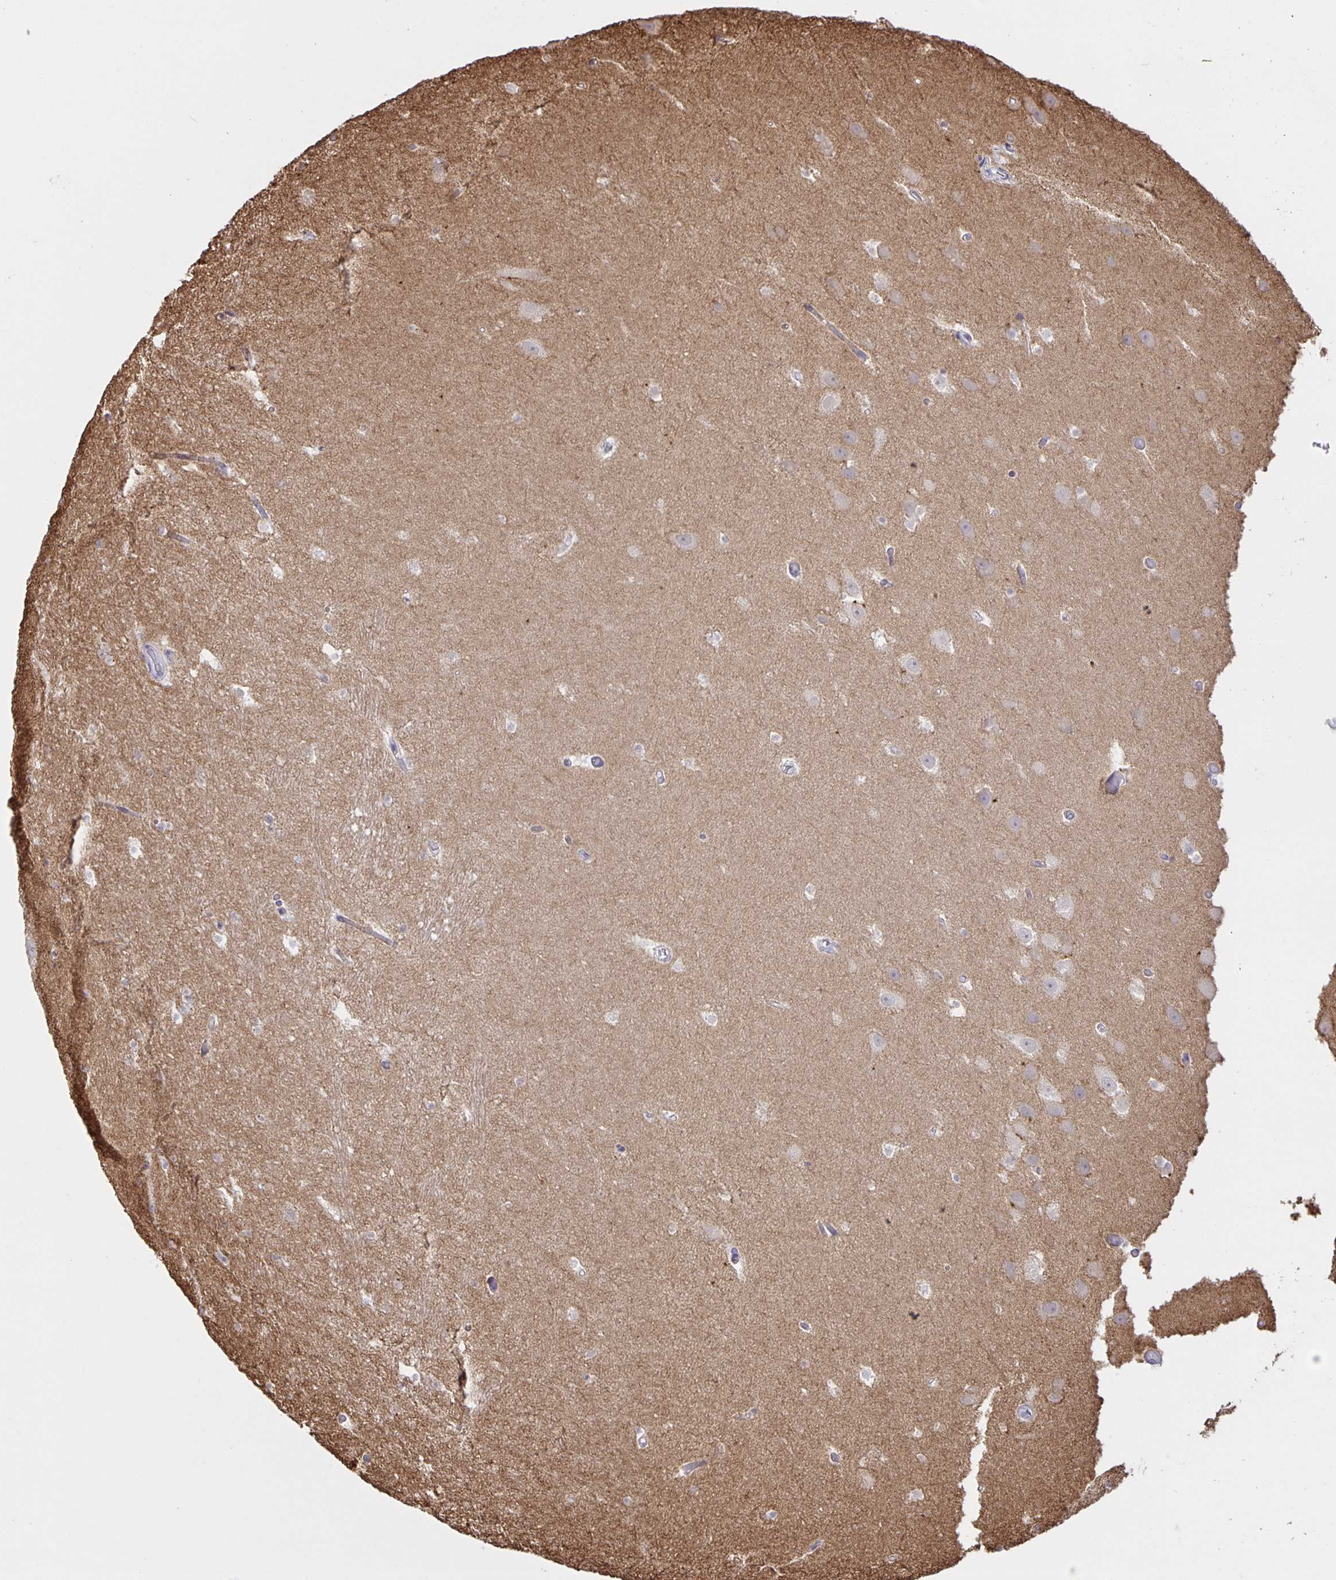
{"staining": {"intensity": "negative", "quantity": "none", "location": "none"}, "tissue": "hippocampus", "cell_type": "Glial cells", "image_type": "normal", "snomed": [{"axis": "morphology", "description": "Normal tissue, NOS"}, {"axis": "topography", "description": "Hippocampus"}], "caption": "A photomicrograph of hippocampus stained for a protein displays no brown staining in glial cells. The staining is performed using DAB (3,3'-diaminobenzidine) brown chromogen with nuclei counter-stained in using hematoxylin.", "gene": "SRCIN1", "patient": {"sex": "male", "age": 26}}